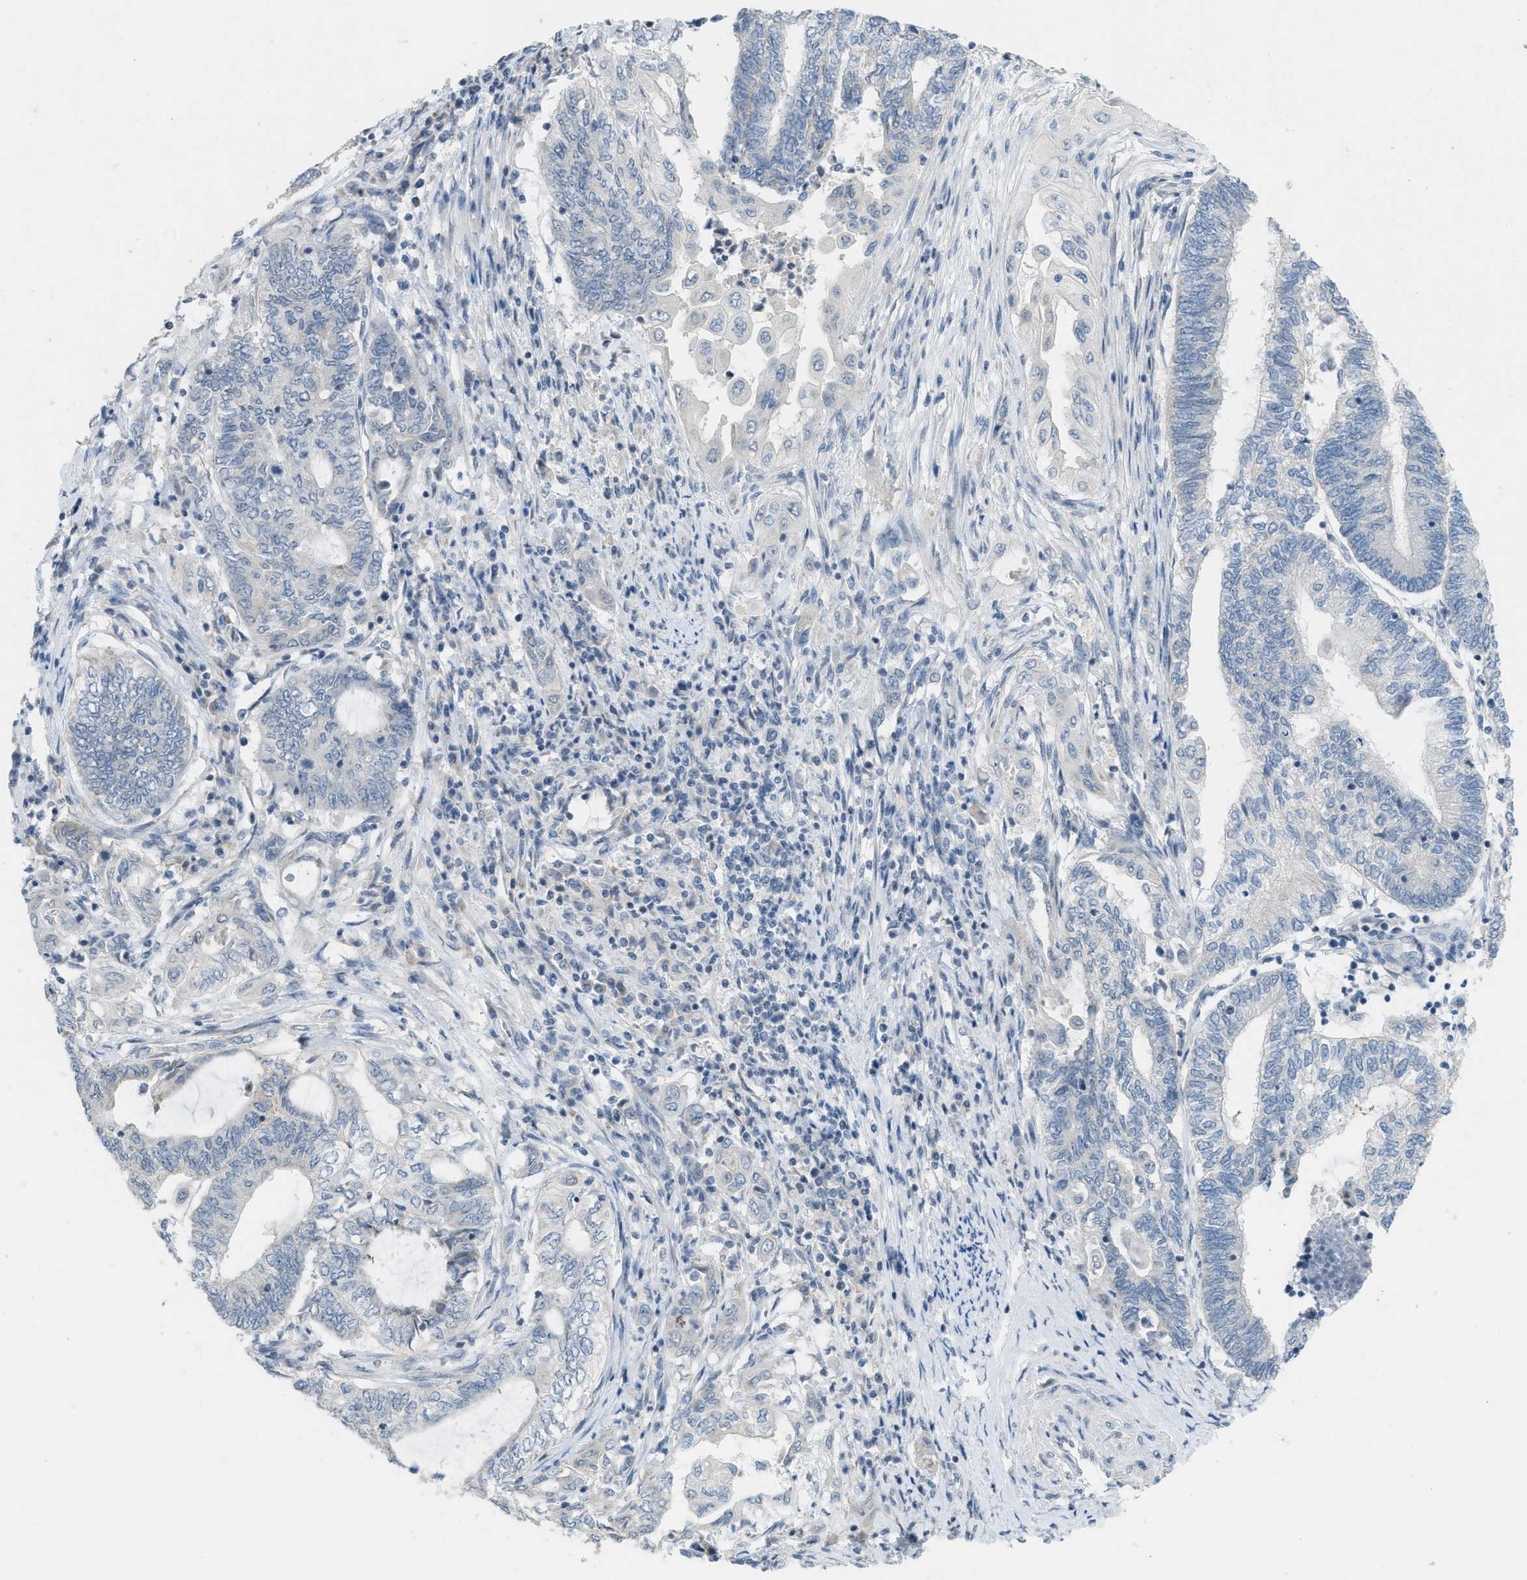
{"staining": {"intensity": "negative", "quantity": "none", "location": "none"}, "tissue": "endometrial cancer", "cell_type": "Tumor cells", "image_type": "cancer", "snomed": [{"axis": "morphology", "description": "Adenocarcinoma, NOS"}, {"axis": "topography", "description": "Uterus"}, {"axis": "topography", "description": "Endometrium"}], "caption": "This is a histopathology image of immunohistochemistry staining of endometrial cancer, which shows no positivity in tumor cells. (DAB (3,3'-diaminobenzidine) immunohistochemistry (IHC), high magnification).", "gene": "TXNDC2", "patient": {"sex": "female", "age": 70}}